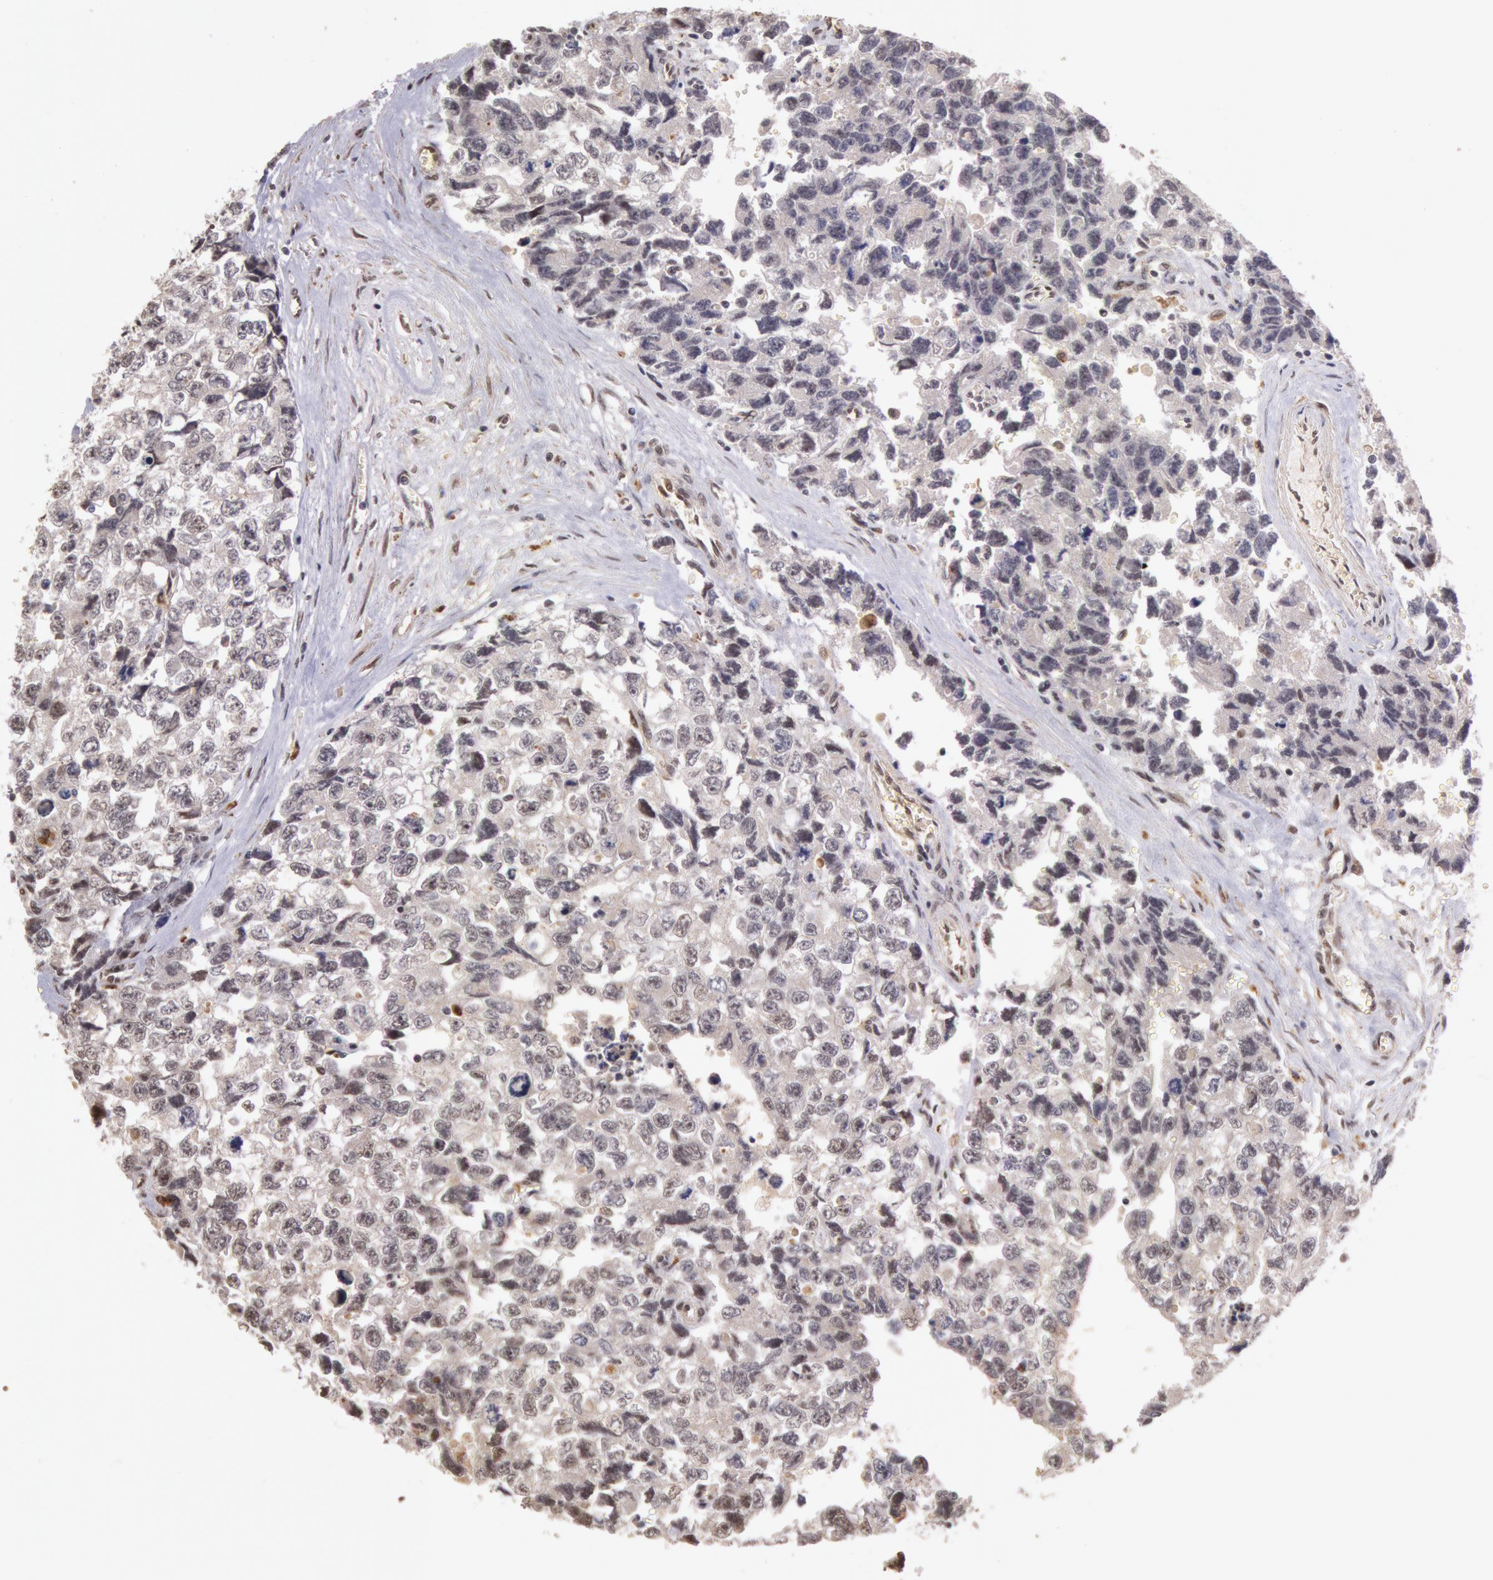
{"staining": {"intensity": "negative", "quantity": "none", "location": "none"}, "tissue": "testis cancer", "cell_type": "Tumor cells", "image_type": "cancer", "snomed": [{"axis": "morphology", "description": "Carcinoma, Embryonal, NOS"}, {"axis": "topography", "description": "Testis"}], "caption": "IHC micrograph of testis cancer stained for a protein (brown), which demonstrates no positivity in tumor cells.", "gene": "LIG4", "patient": {"sex": "male", "age": 31}}